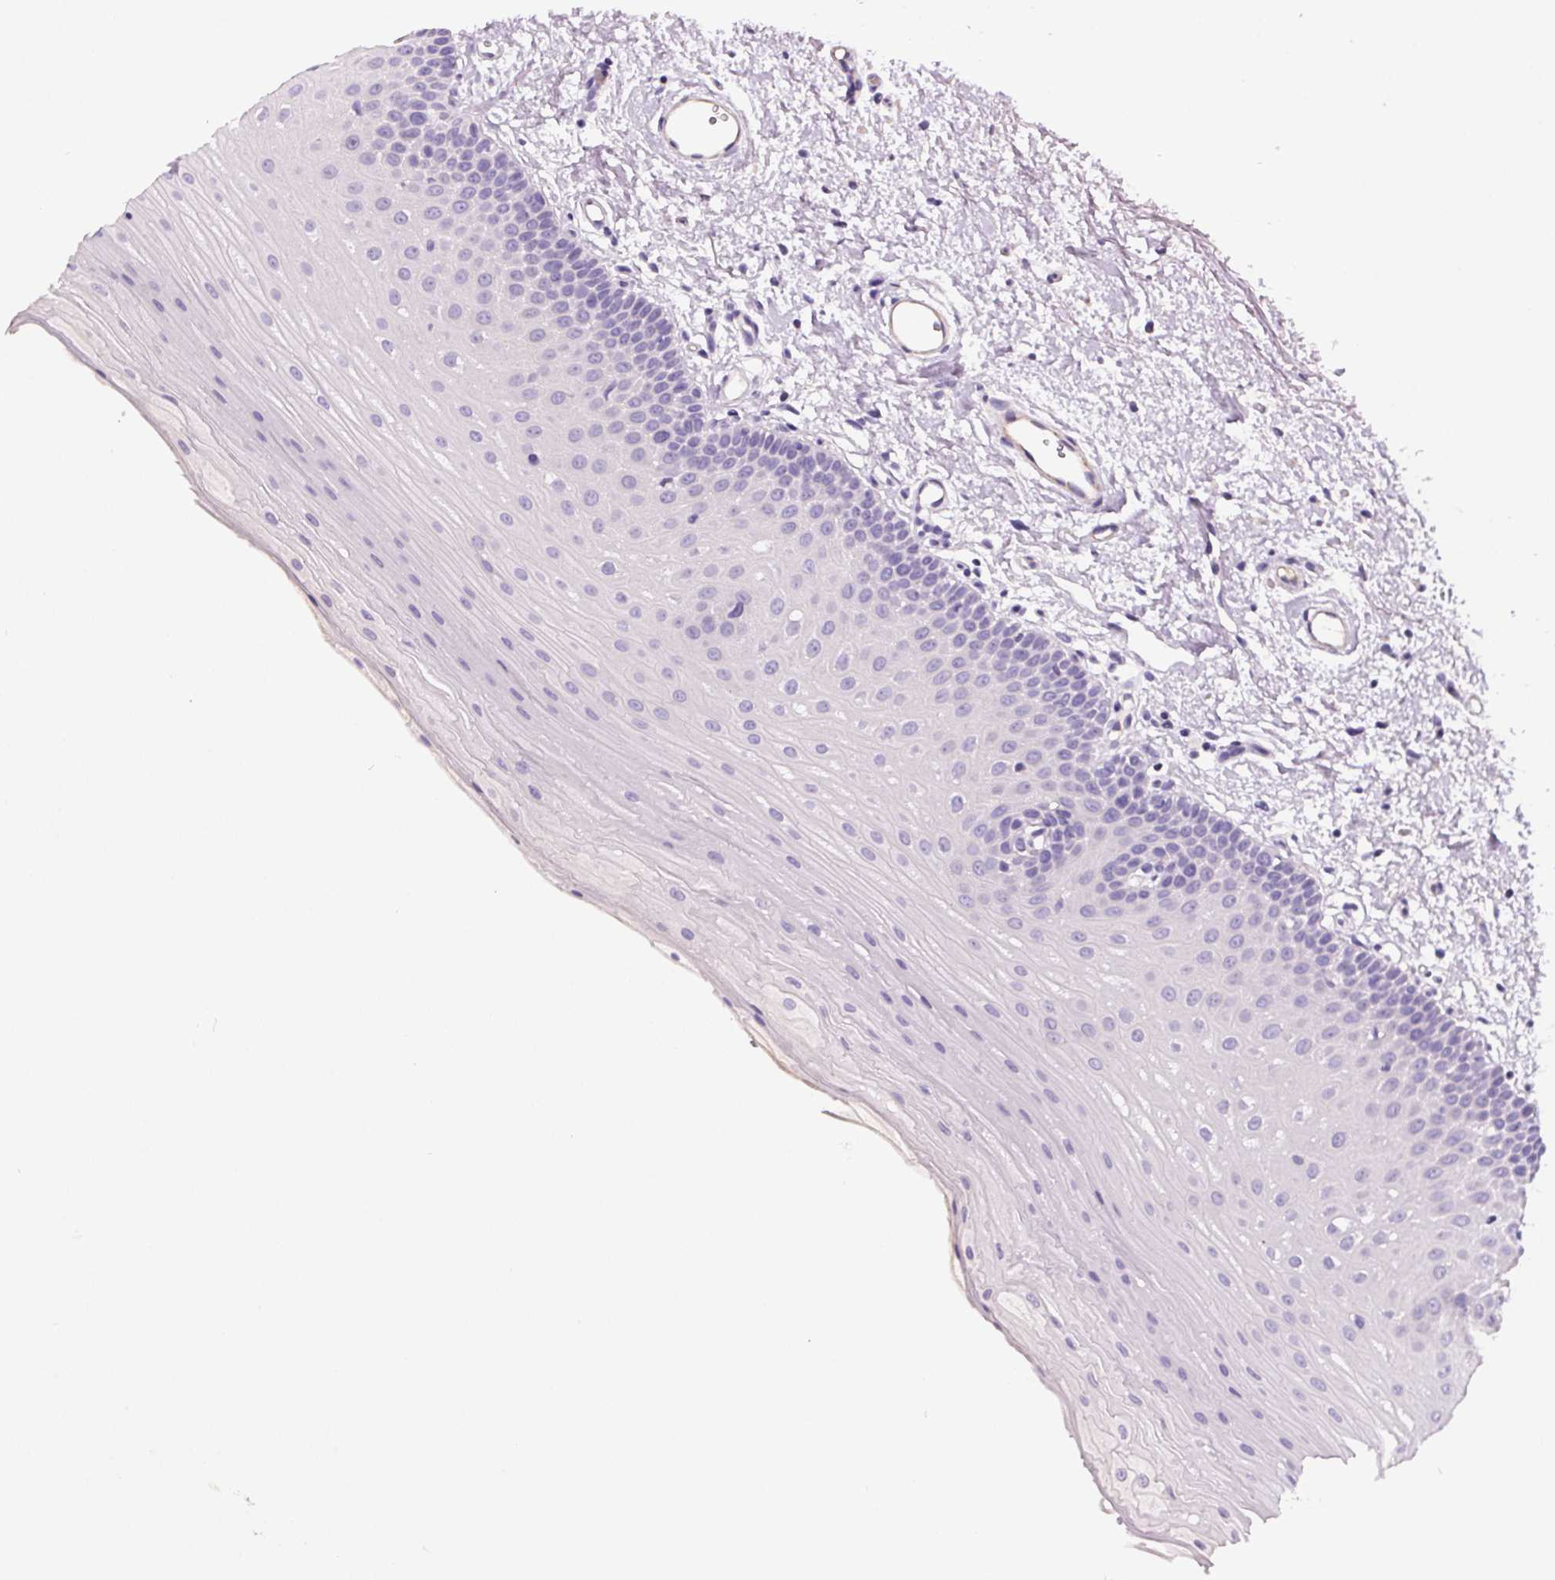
{"staining": {"intensity": "negative", "quantity": "none", "location": "none"}, "tissue": "oral mucosa", "cell_type": "Squamous epithelial cells", "image_type": "normal", "snomed": [{"axis": "morphology", "description": "Normal tissue, NOS"}, {"axis": "morphology", "description": "Adenocarcinoma, NOS"}, {"axis": "topography", "description": "Oral tissue"}, {"axis": "topography", "description": "Head-Neck"}], "caption": "IHC histopathology image of benign oral mucosa stained for a protein (brown), which reveals no positivity in squamous epithelial cells.", "gene": "CD5L", "patient": {"sex": "female", "age": 57}}